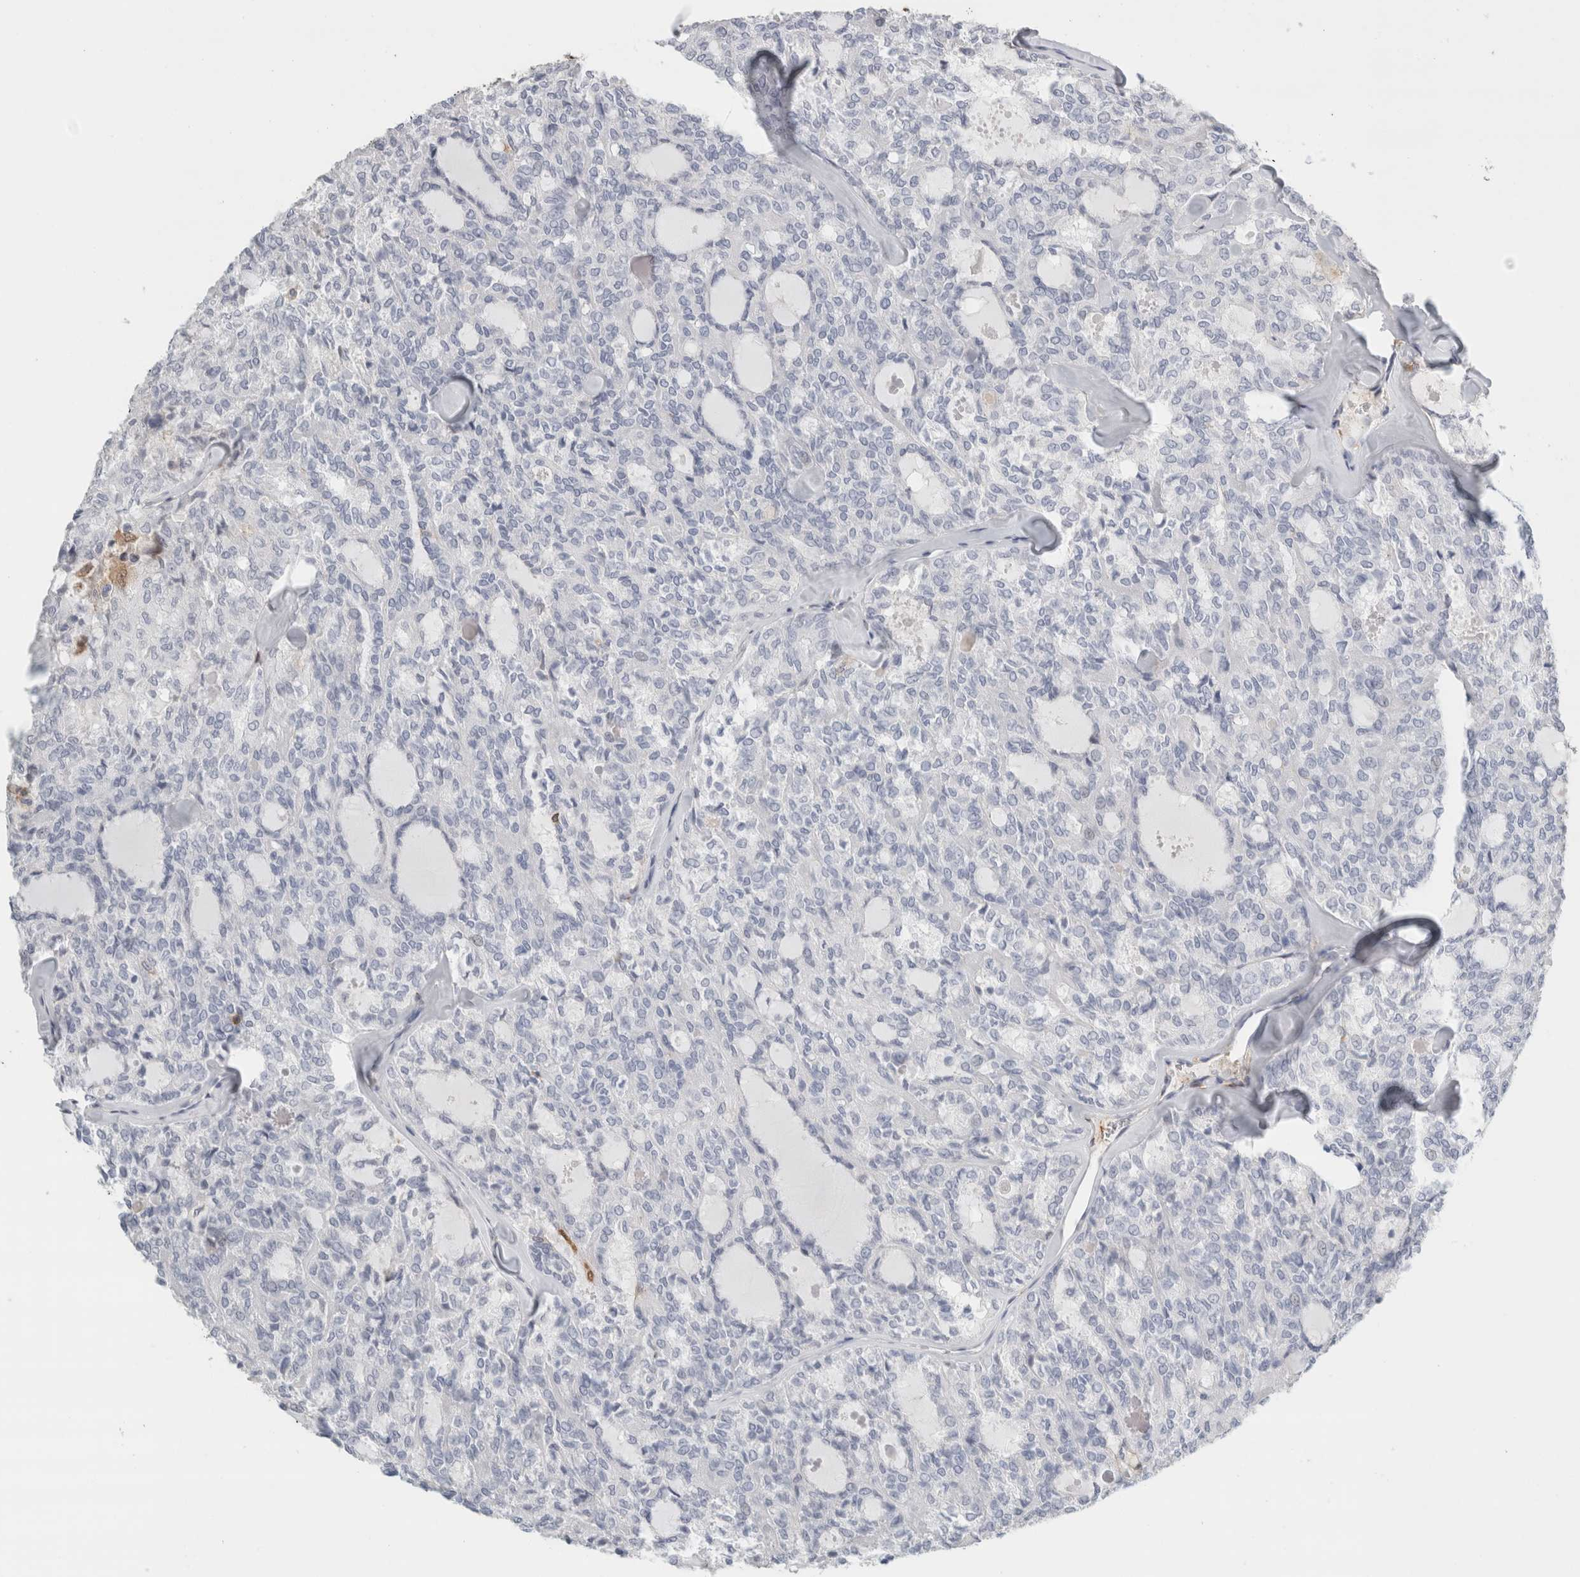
{"staining": {"intensity": "negative", "quantity": "none", "location": "none"}, "tissue": "thyroid cancer", "cell_type": "Tumor cells", "image_type": "cancer", "snomed": [{"axis": "morphology", "description": "Follicular adenoma carcinoma, NOS"}, {"axis": "topography", "description": "Thyroid gland"}], "caption": "Thyroid cancer stained for a protein using IHC demonstrates no expression tumor cells.", "gene": "P2RY2", "patient": {"sex": "male", "age": 75}}